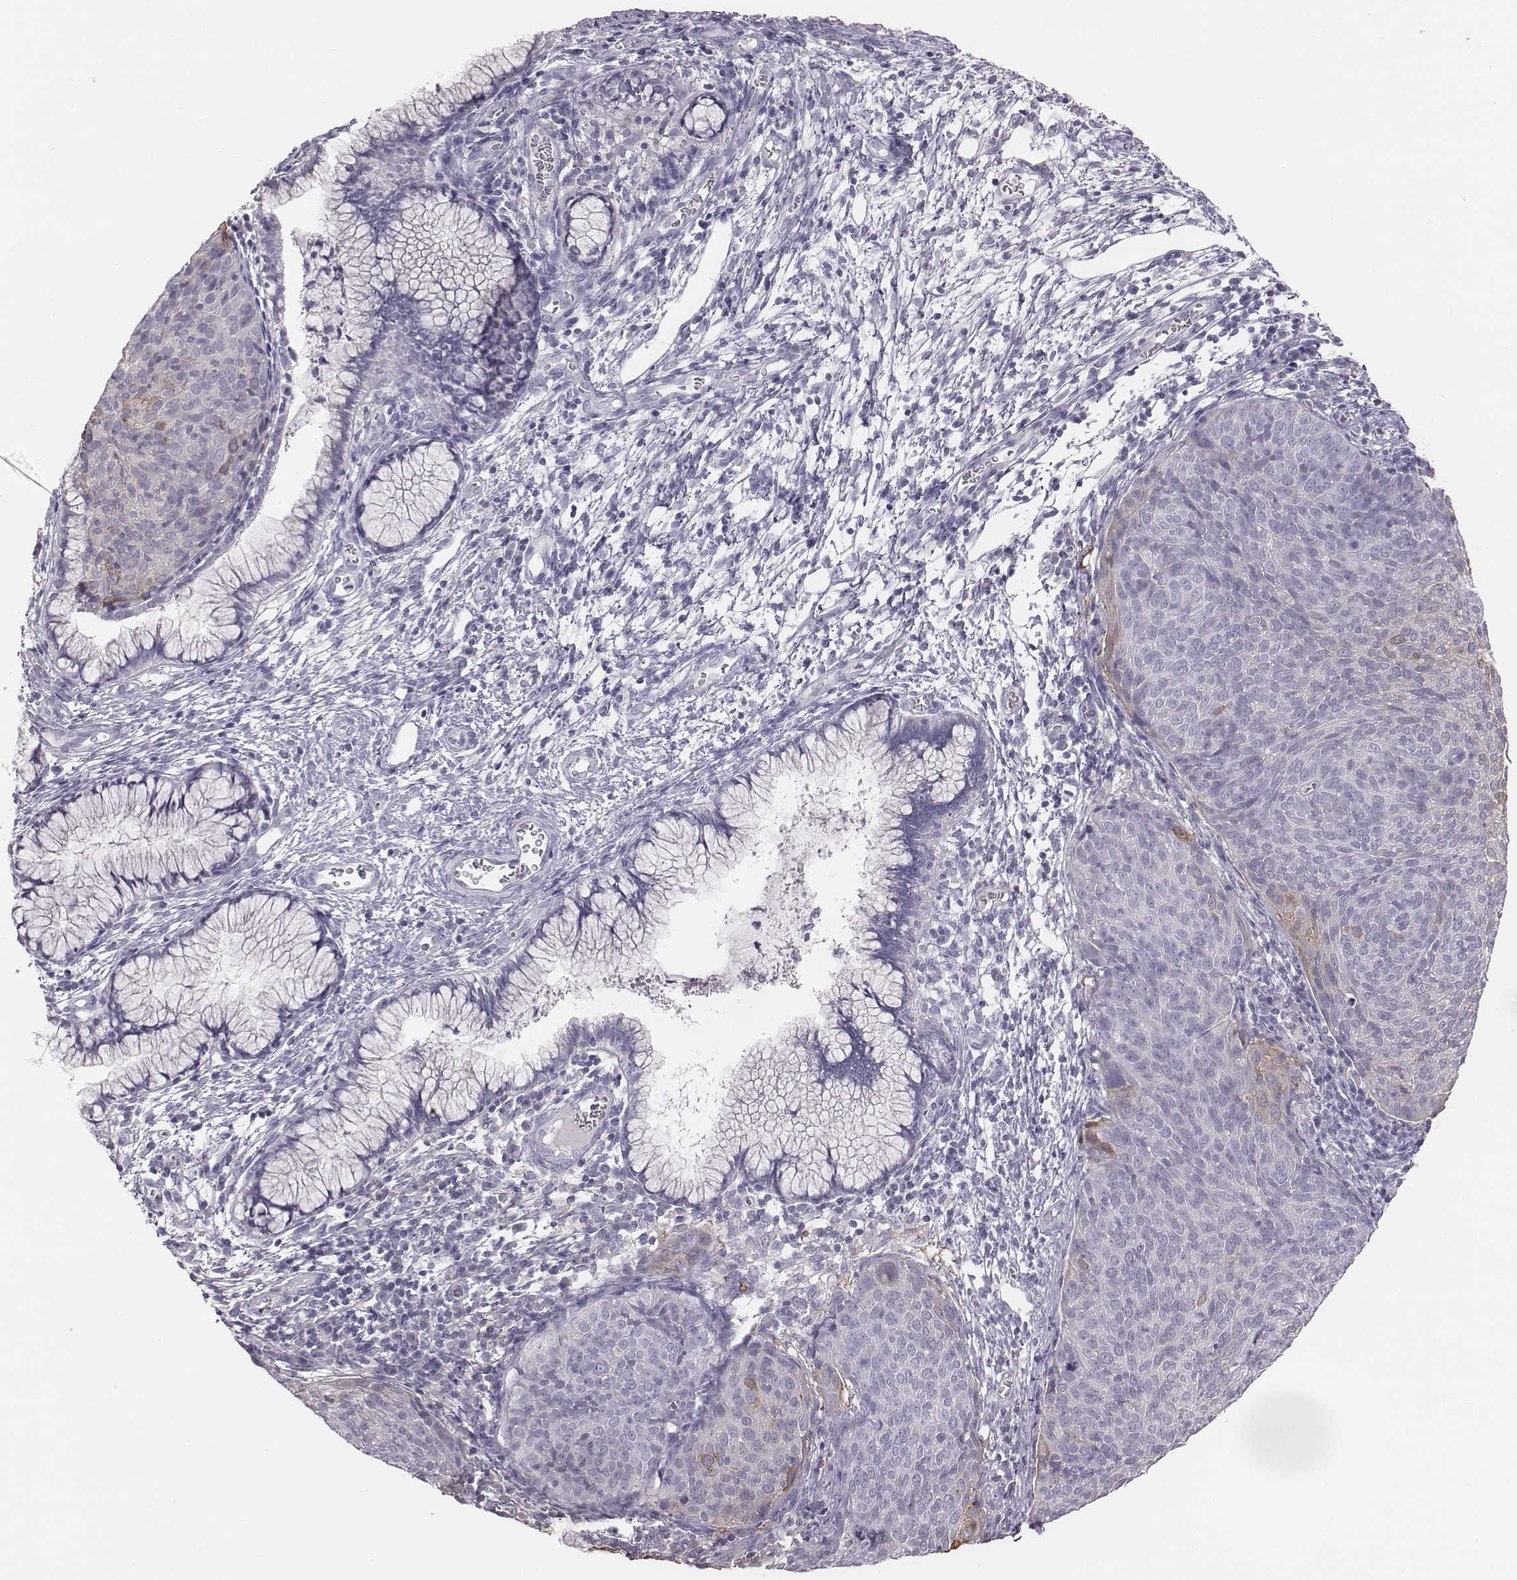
{"staining": {"intensity": "weak", "quantity": "<25%", "location": "cytoplasmic/membranous"}, "tissue": "cervical cancer", "cell_type": "Tumor cells", "image_type": "cancer", "snomed": [{"axis": "morphology", "description": "Squamous cell carcinoma, NOS"}, {"axis": "topography", "description": "Cervix"}], "caption": "Cervical cancer stained for a protein using IHC exhibits no positivity tumor cells.", "gene": "C6orf58", "patient": {"sex": "female", "age": 39}}